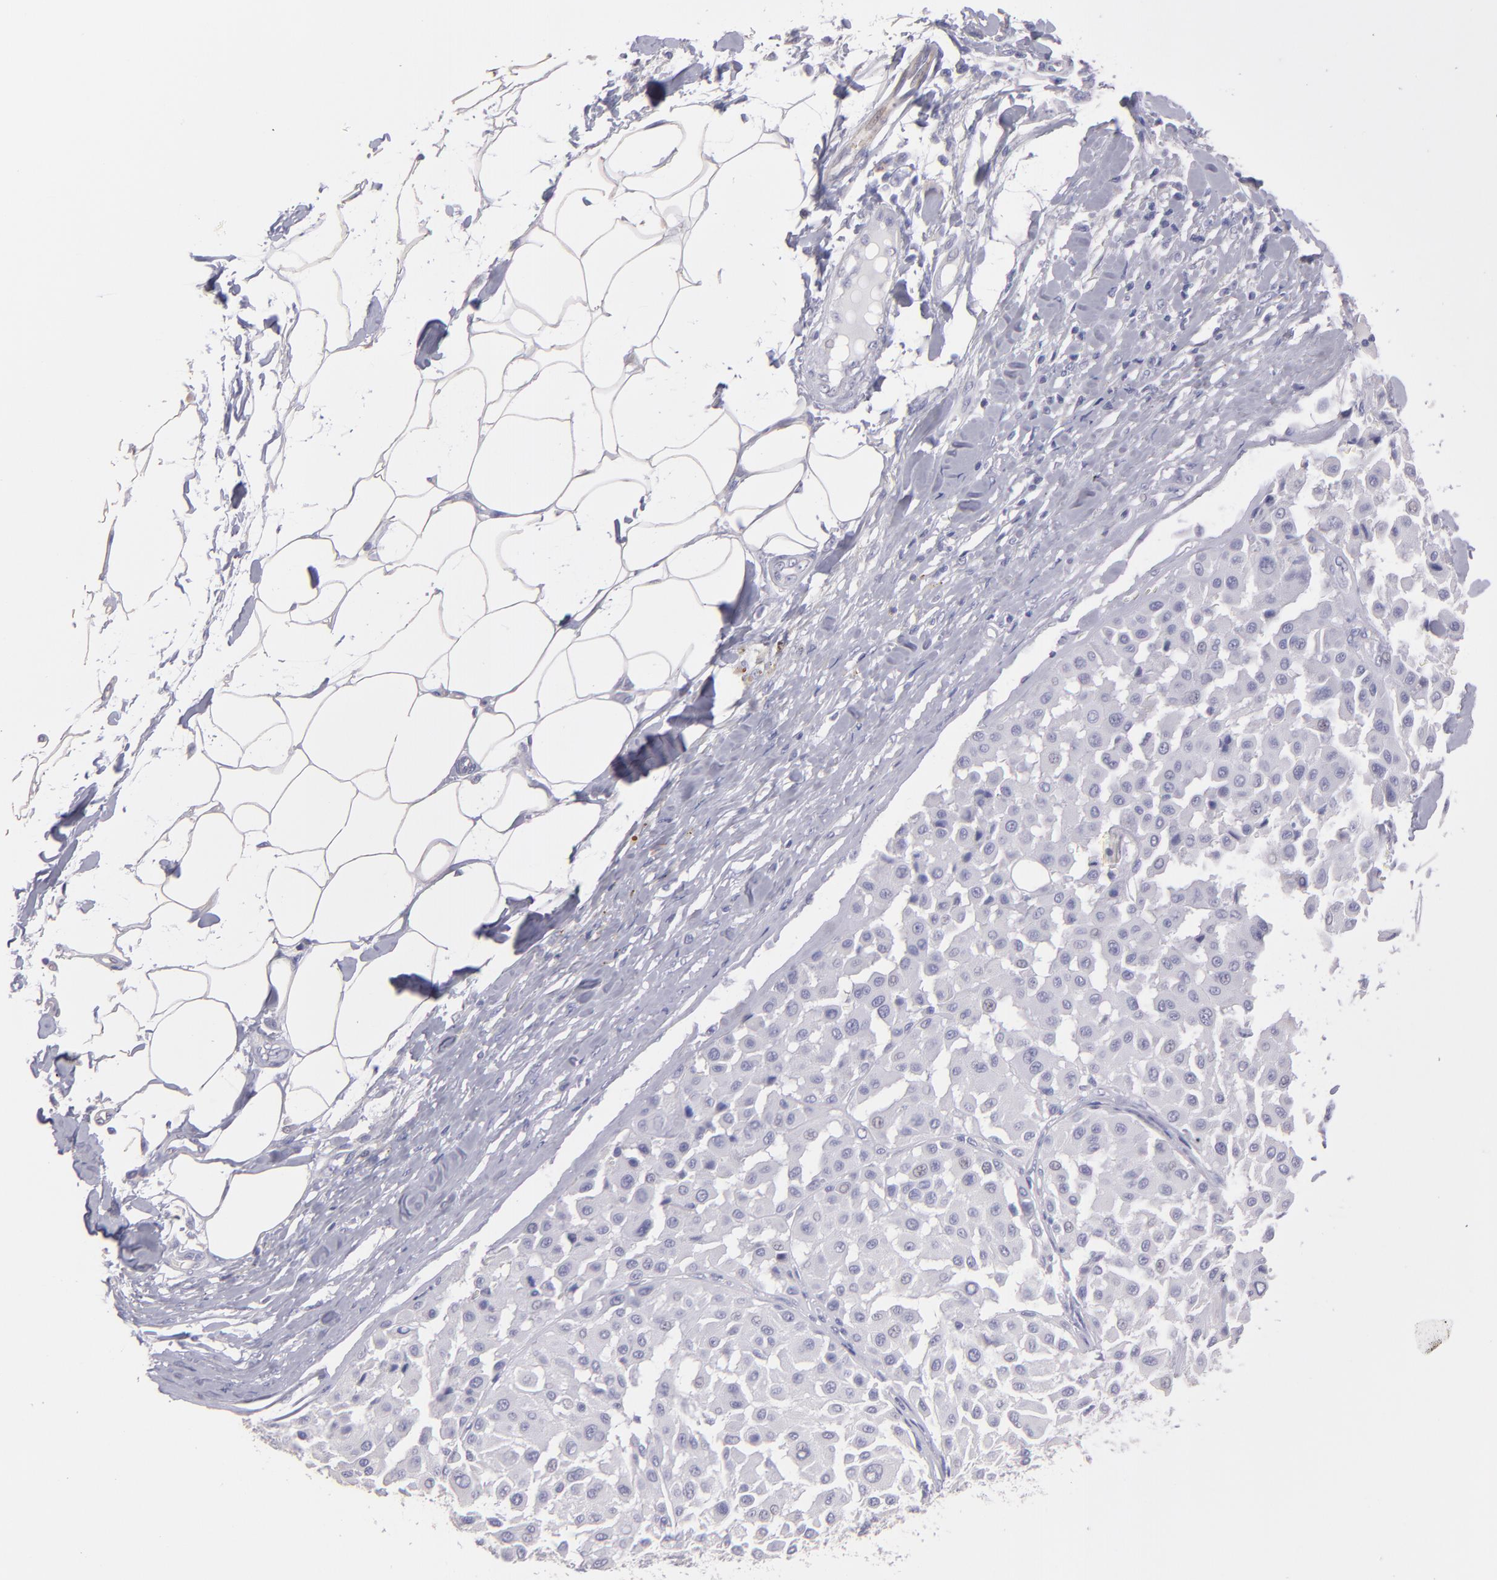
{"staining": {"intensity": "negative", "quantity": "none", "location": "none"}, "tissue": "melanoma", "cell_type": "Tumor cells", "image_type": "cancer", "snomed": [{"axis": "morphology", "description": "Malignant melanoma, Metastatic site"}, {"axis": "topography", "description": "Soft tissue"}], "caption": "An immunohistochemistry (IHC) histopathology image of malignant melanoma (metastatic site) is shown. There is no staining in tumor cells of malignant melanoma (metastatic site). (Stains: DAB (3,3'-diaminobenzidine) immunohistochemistry with hematoxylin counter stain, Microscopy: brightfield microscopy at high magnification).", "gene": "TG", "patient": {"sex": "male", "age": 41}}